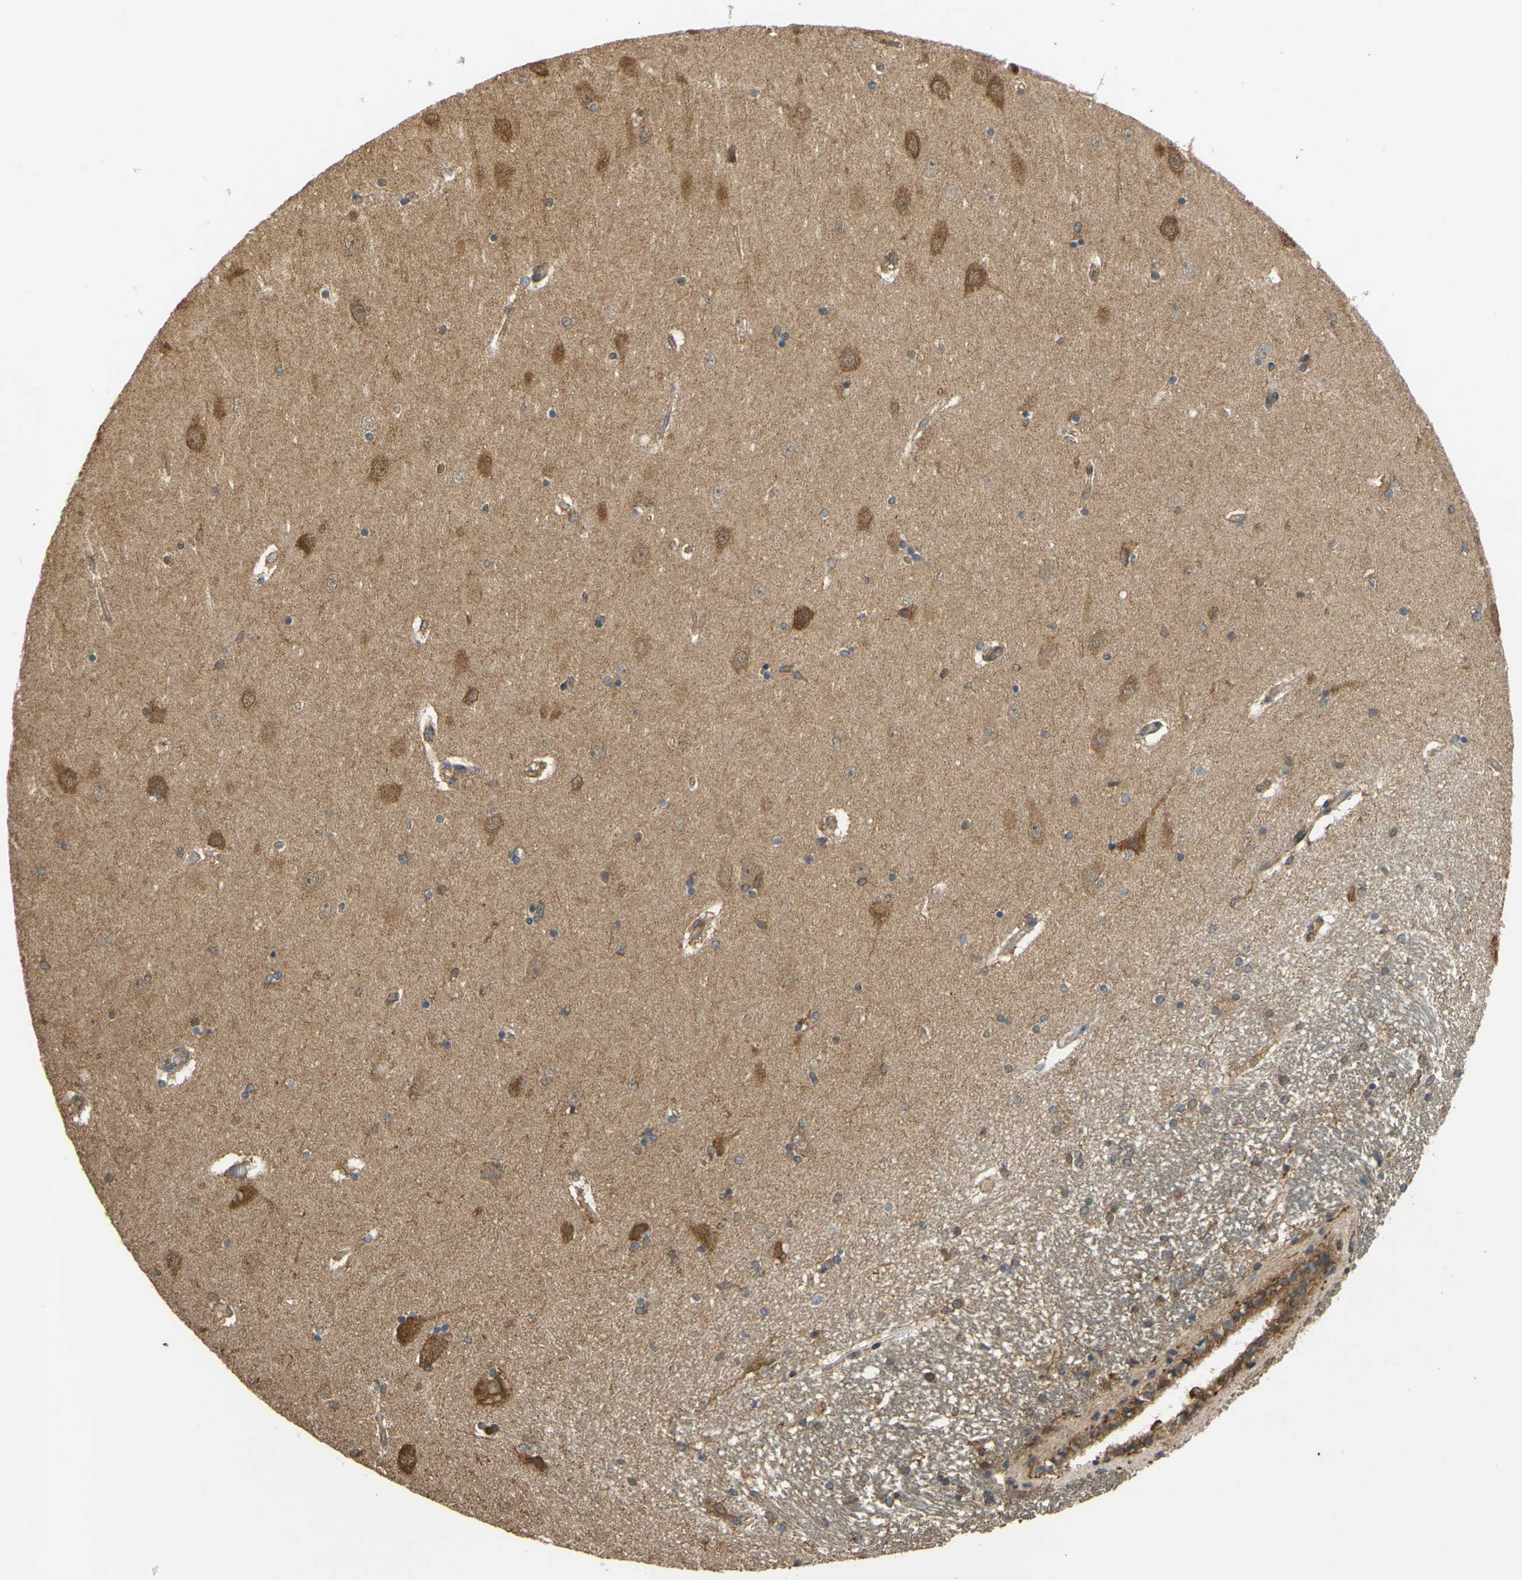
{"staining": {"intensity": "moderate", "quantity": "25%-75%", "location": "cytoplasmic/membranous"}, "tissue": "hippocampus", "cell_type": "Glial cells", "image_type": "normal", "snomed": [{"axis": "morphology", "description": "Normal tissue, NOS"}, {"axis": "topography", "description": "Hippocampus"}], "caption": "The photomicrograph demonstrates a brown stain indicating the presence of a protein in the cytoplasmic/membranous of glial cells in hippocampus.", "gene": "CTTN", "patient": {"sex": "female", "age": 54}}